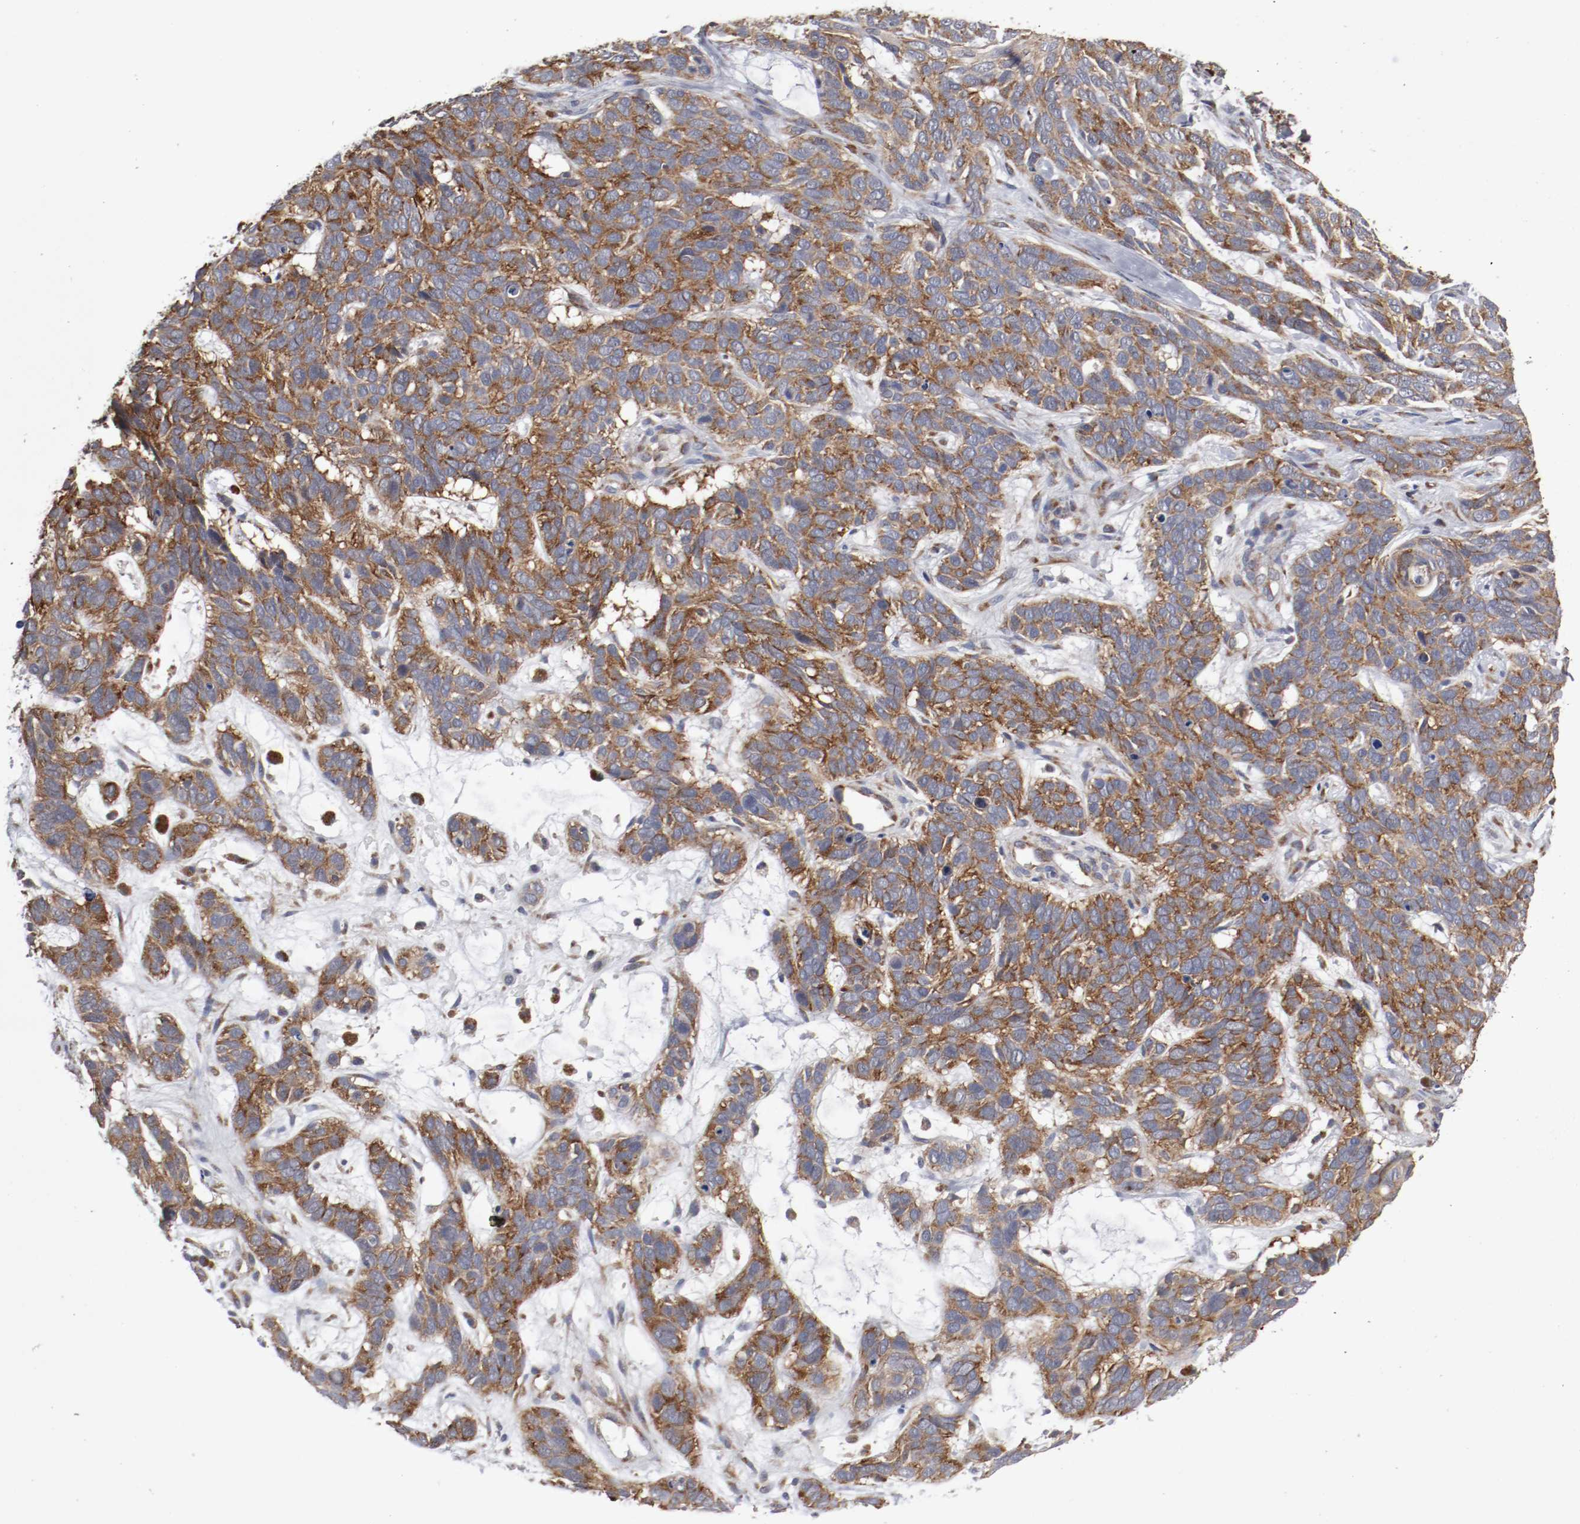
{"staining": {"intensity": "strong", "quantity": ">75%", "location": "cytoplasmic/membranous"}, "tissue": "skin cancer", "cell_type": "Tumor cells", "image_type": "cancer", "snomed": [{"axis": "morphology", "description": "Basal cell carcinoma"}, {"axis": "topography", "description": "Skin"}], "caption": "Skin cancer (basal cell carcinoma) stained with a brown dye reveals strong cytoplasmic/membranous positive positivity in approximately >75% of tumor cells.", "gene": "FKBP3", "patient": {"sex": "male", "age": 87}}